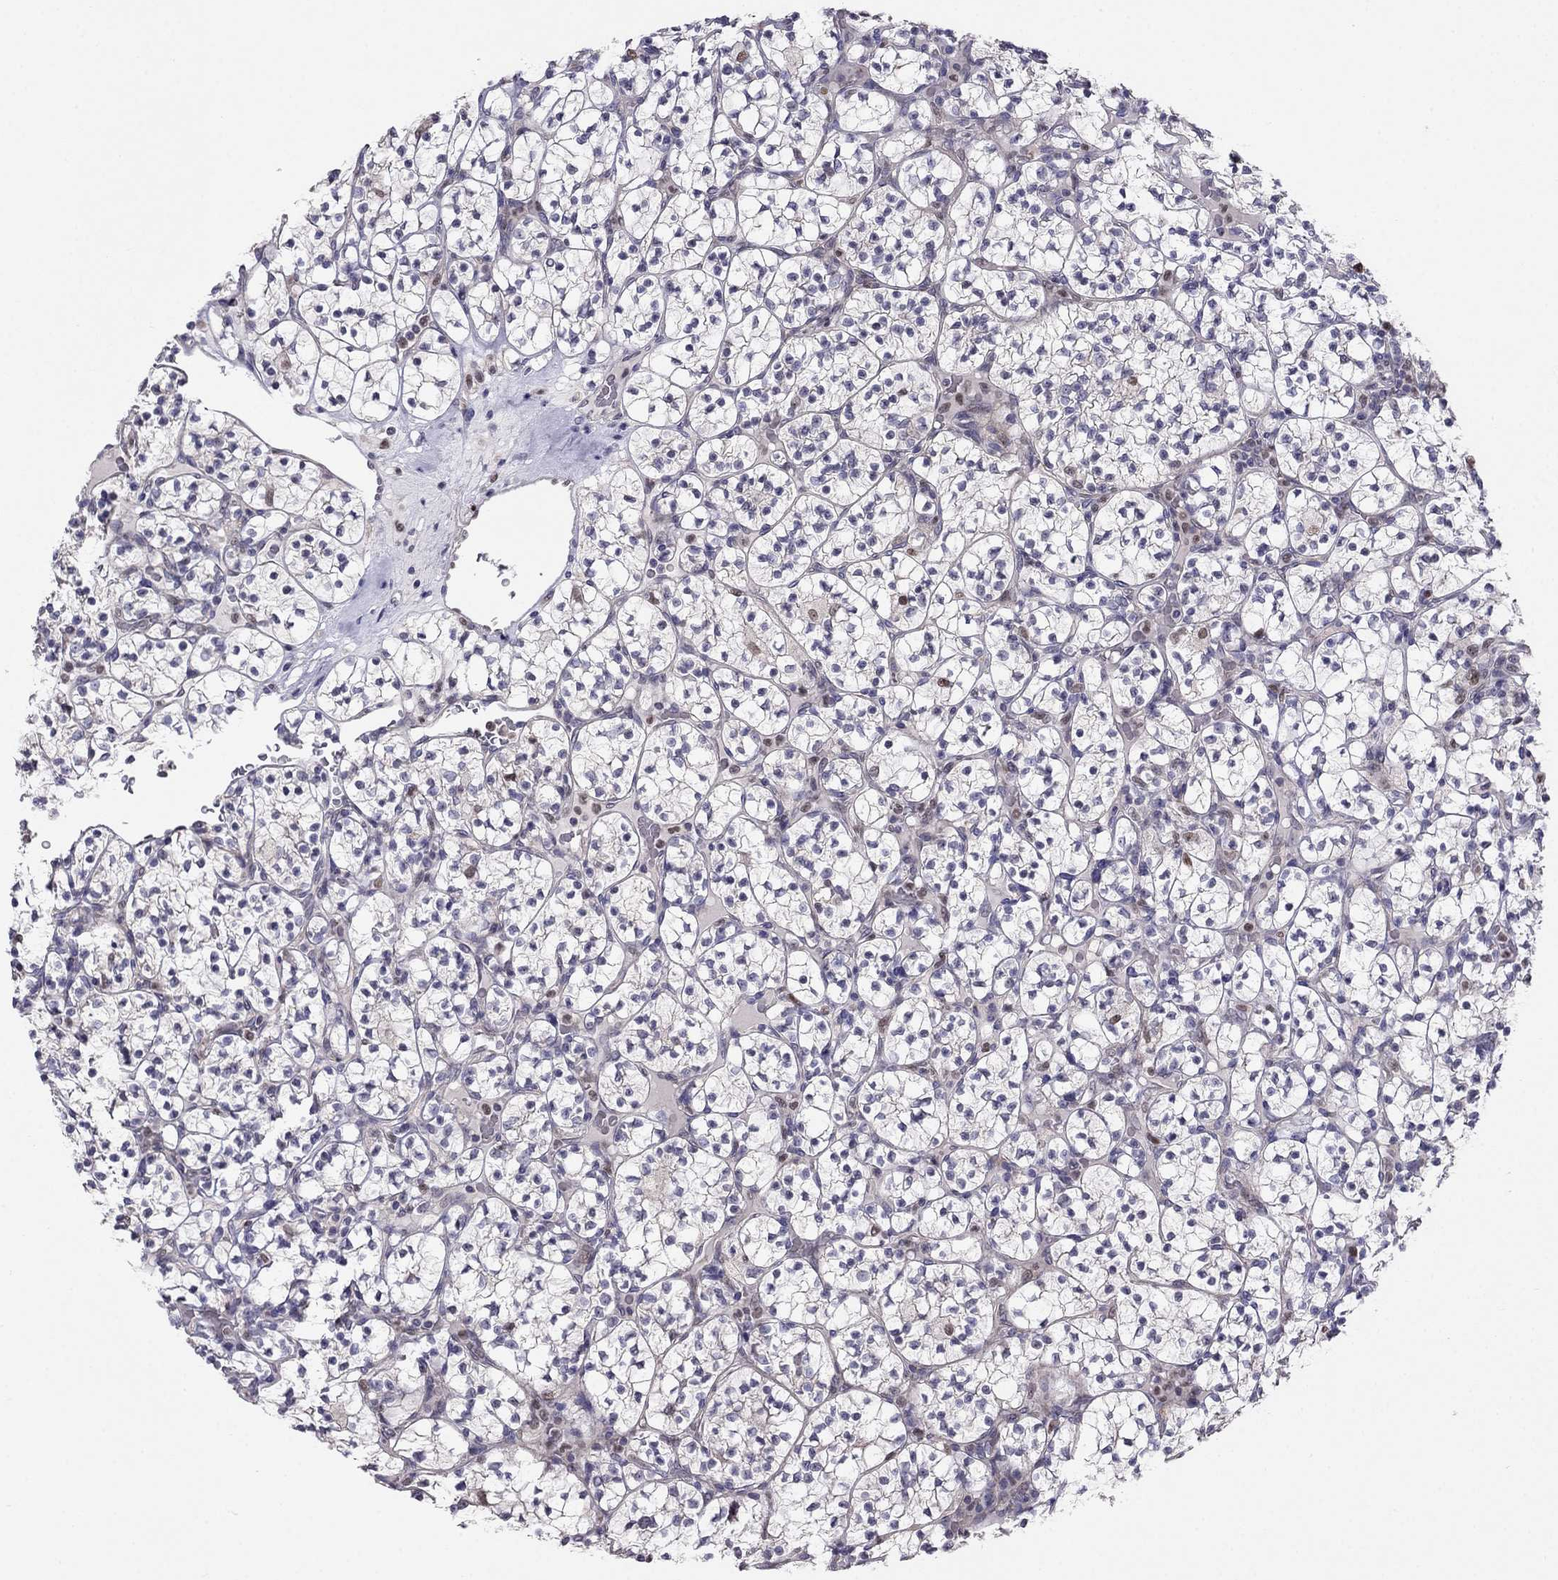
{"staining": {"intensity": "moderate", "quantity": "<25%", "location": "nuclear"}, "tissue": "renal cancer", "cell_type": "Tumor cells", "image_type": "cancer", "snomed": [{"axis": "morphology", "description": "Adenocarcinoma, NOS"}, {"axis": "topography", "description": "Kidney"}], "caption": "Adenocarcinoma (renal) stained with a brown dye displays moderate nuclear positive expression in approximately <25% of tumor cells.", "gene": "LRRC39", "patient": {"sex": "female", "age": 89}}